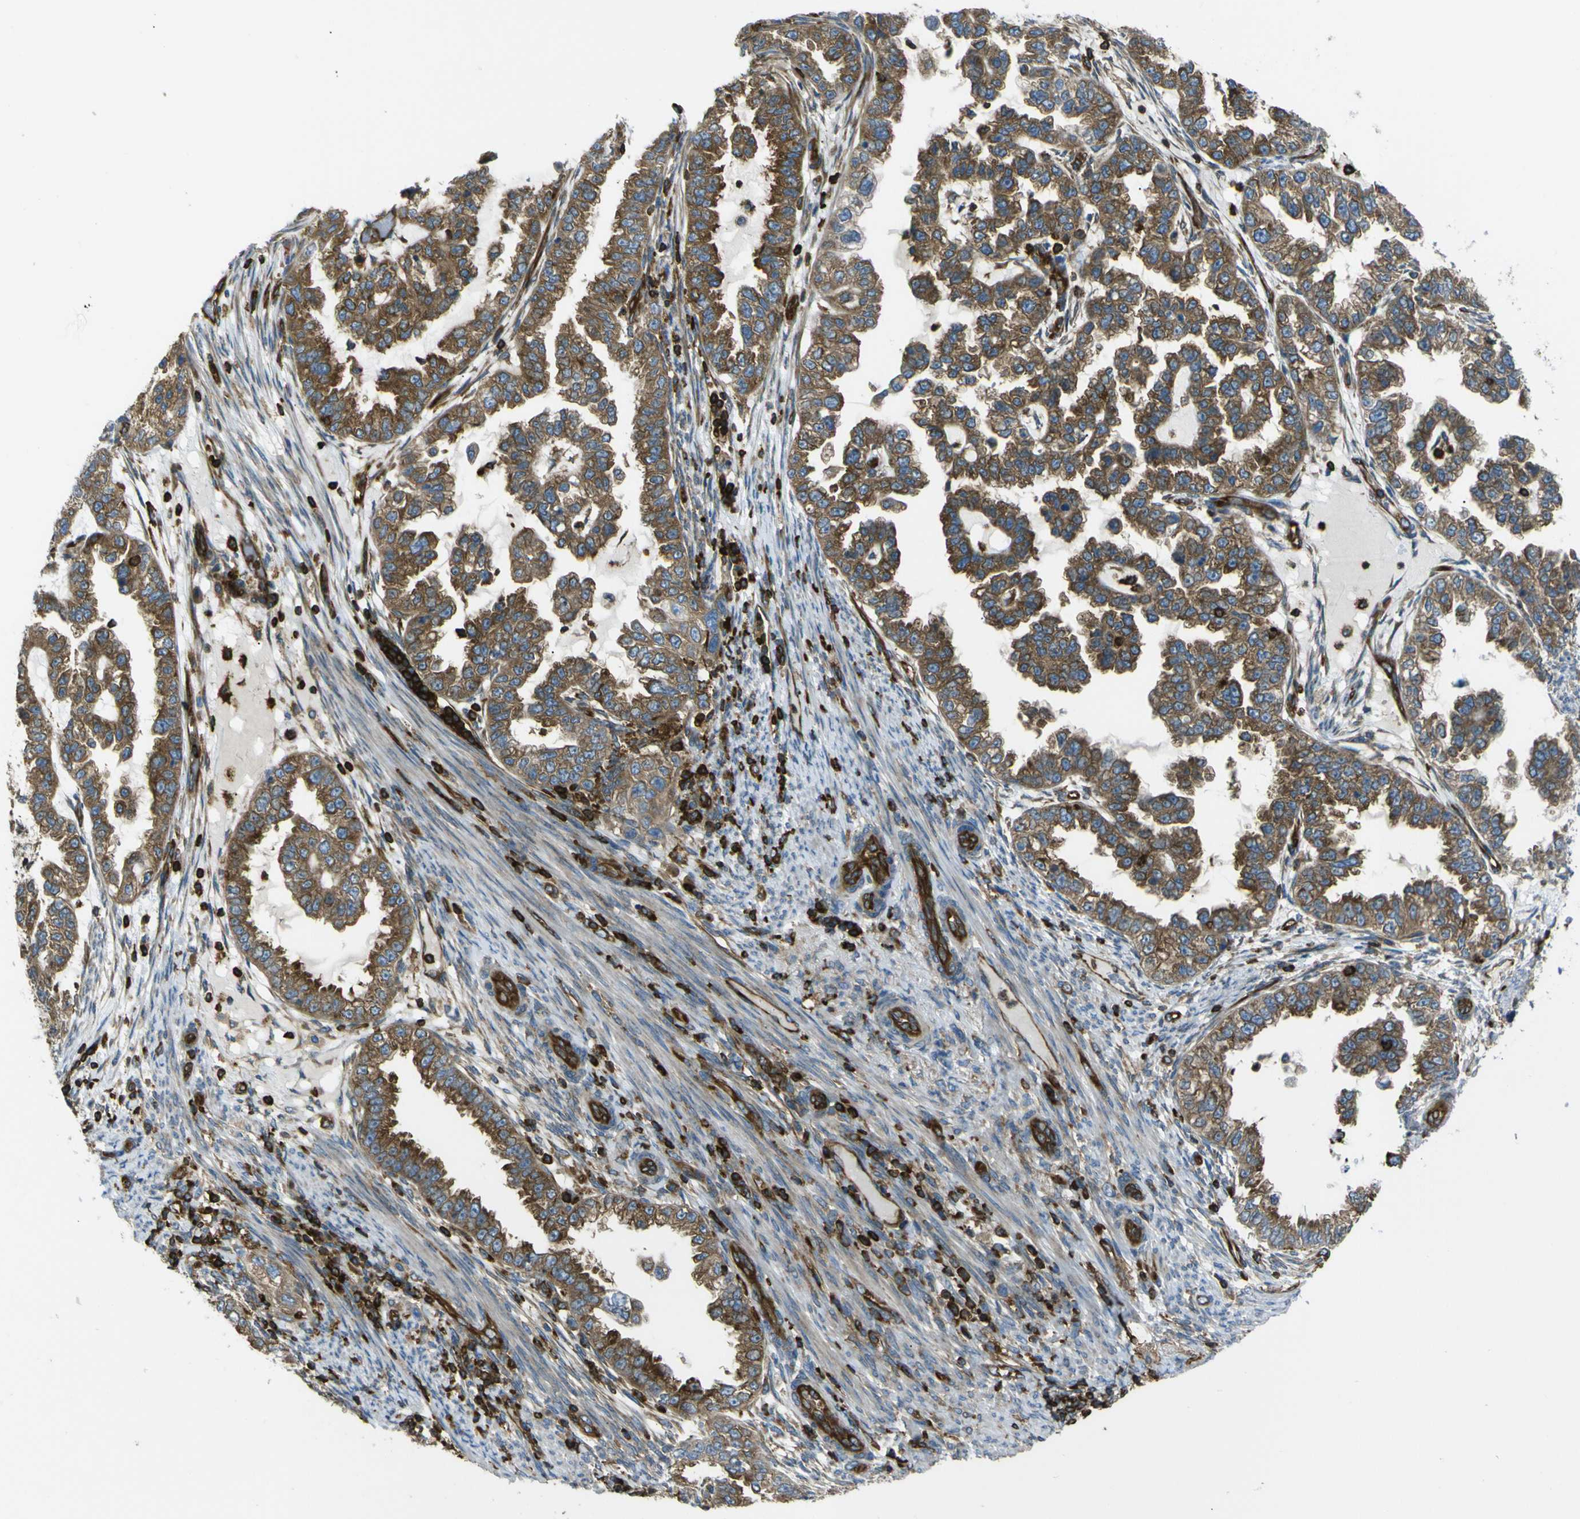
{"staining": {"intensity": "moderate", "quantity": ">75%", "location": "cytoplasmic/membranous"}, "tissue": "endometrial cancer", "cell_type": "Tumor cells", "image_type": "cancer", "snomed": [{"axis": "morphology", "description": "Adenocarcinoma, NOS"}, {"axis": "topography", "description": "Endometrium"}], "caption": "The photomicrograph shows immunohistochemical staining of endometrial adenocarcinoma. There is moderate cytoplasmic/membranous positivity is present in about >75% of tumor cells.", "gene": "ARHGEF1", "patient": {"sex": "female", "age": 85}}